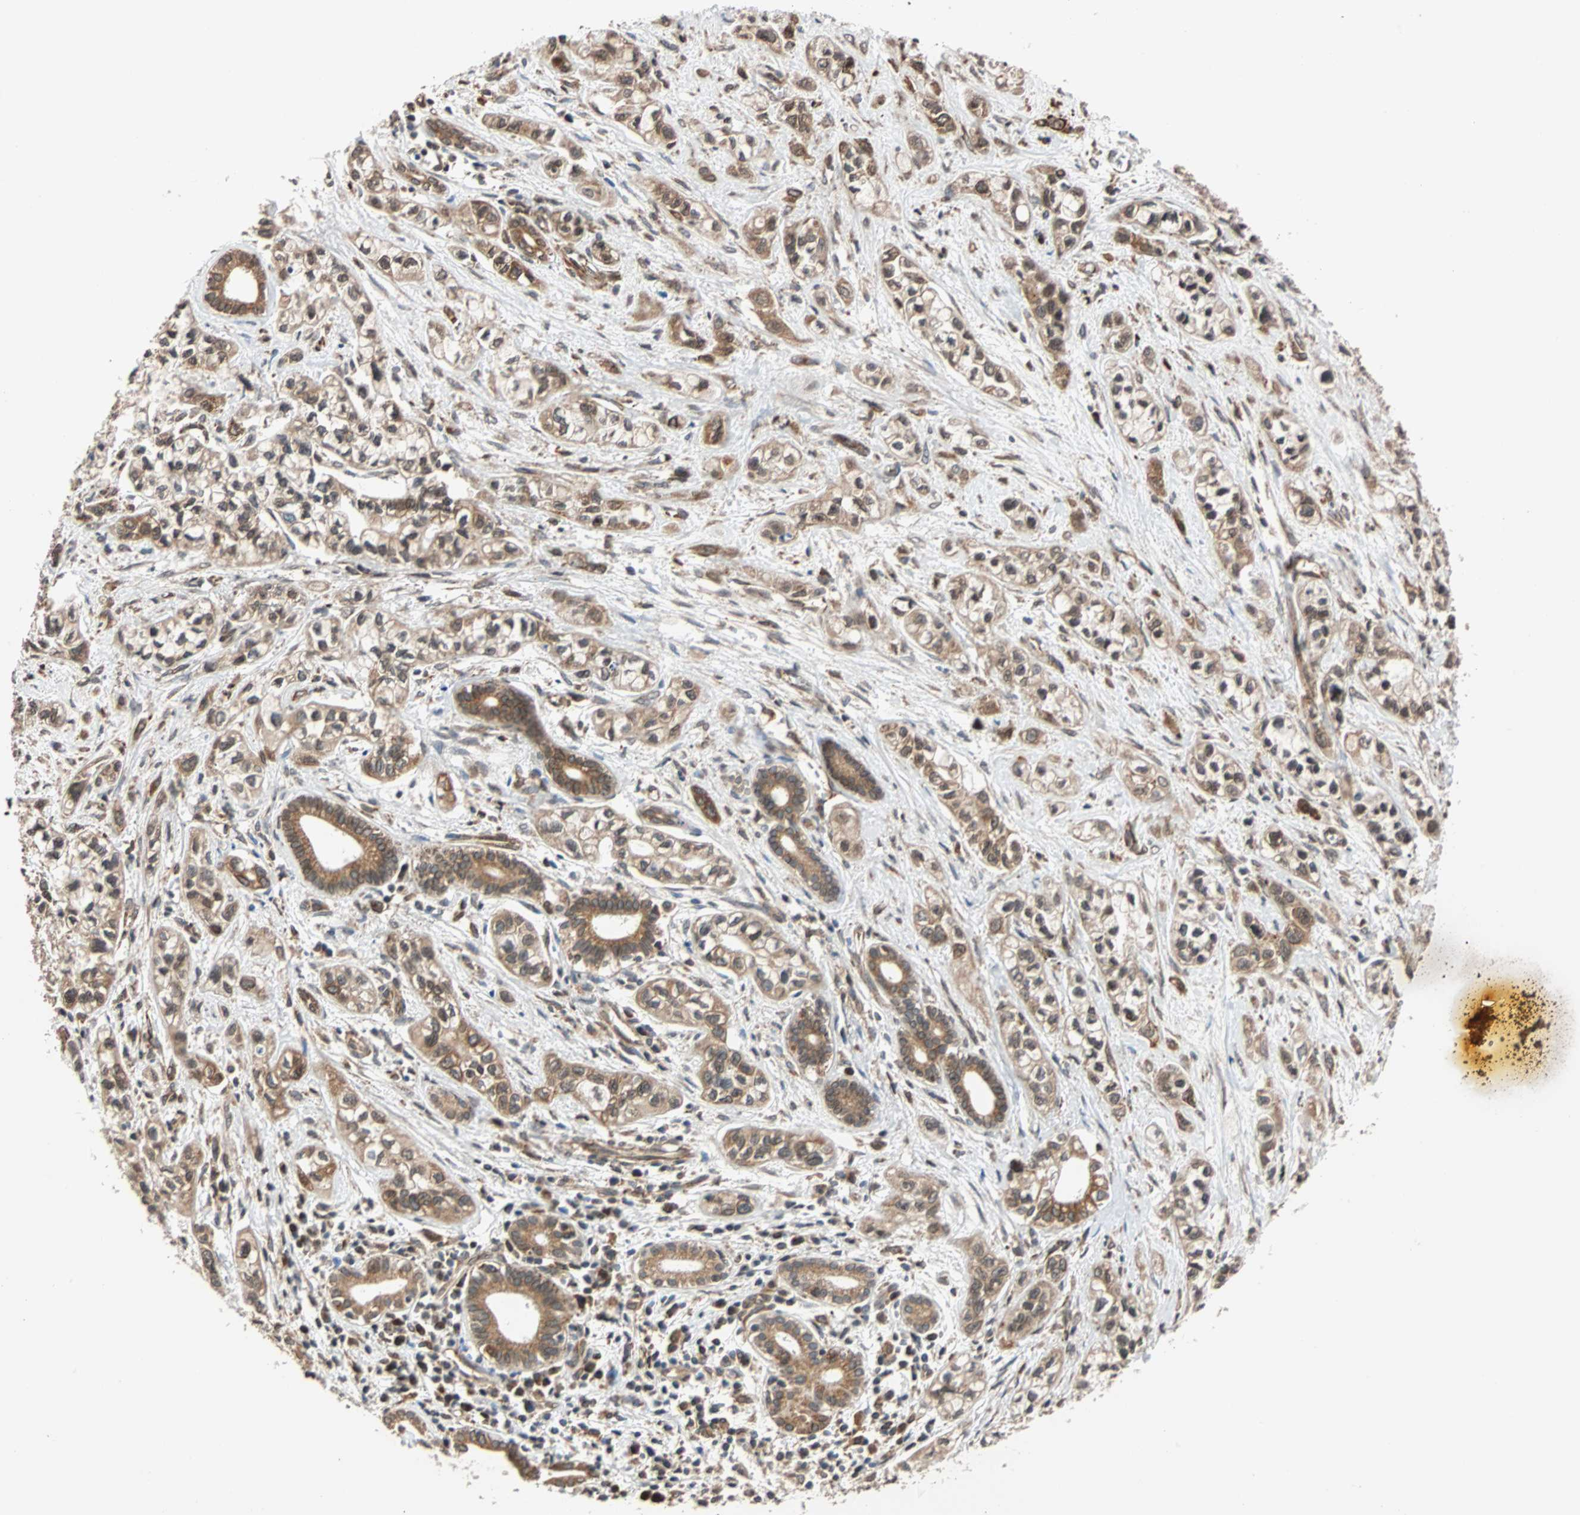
{"staining": {"intensity": "moderate", "quantity": ">75%", "location": "cytoplasmic/membranous,nuclear"}, "tissue": "pancreatic cancer", "cell_type": "Tumor cells", "image_type": "cancer", "snomed": [{"axis": "morphology", "description": "Adenocarcinoma, NOS"}, {"axis": "topography", "description": "Pancreas"}], "caption": "An IHC histopathology image of tumor tissue is shown. Protein staining in brown highlights moderate cytoplasmic/membranous and nuclear positivity in pancreatic adenocarcinoma within tumor cells.", "gene": "AUP1", "patient": {"sex": "male", "age": 74}}